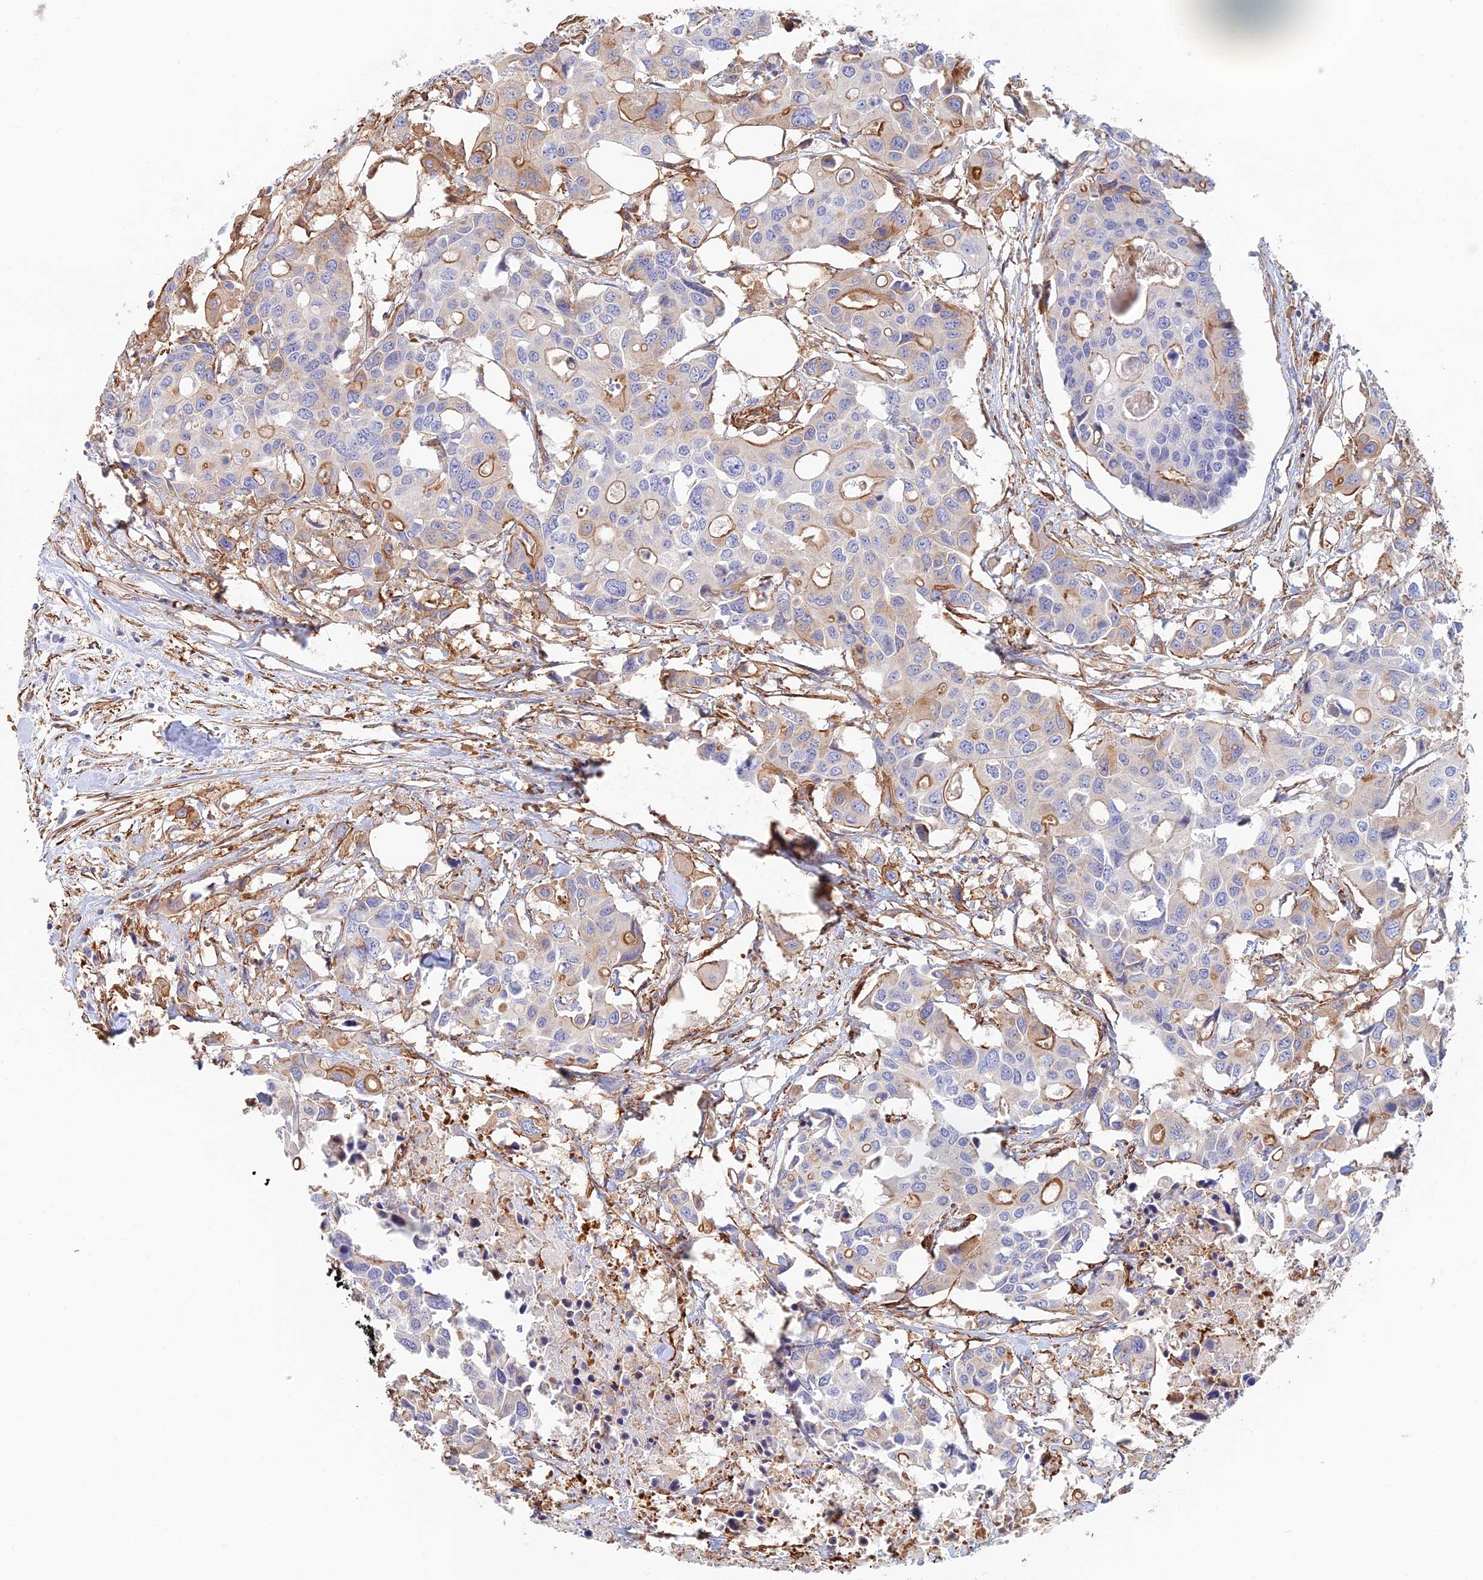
{"staining": {"intensity": "moderate", "quantity": "<25%", "location": "cytoplasmic/membranous"}, "tissue": "colorectal cancer", "cell_type": "Tumor cells", "image_type": "cancer", "snomed": [{"axis": "morphology", "description": "Adenocarcinoma, NOS"}, {"axis": "topography", "description": "Colon"}], "caption": "Immunohistochemical staining of human colorectal cancer shows moderate cytoplasmic/membranous protein staining in about <25% of tumor cells.", "gene": "PAK4", "patient": {"sex": "male", "age": 77}}